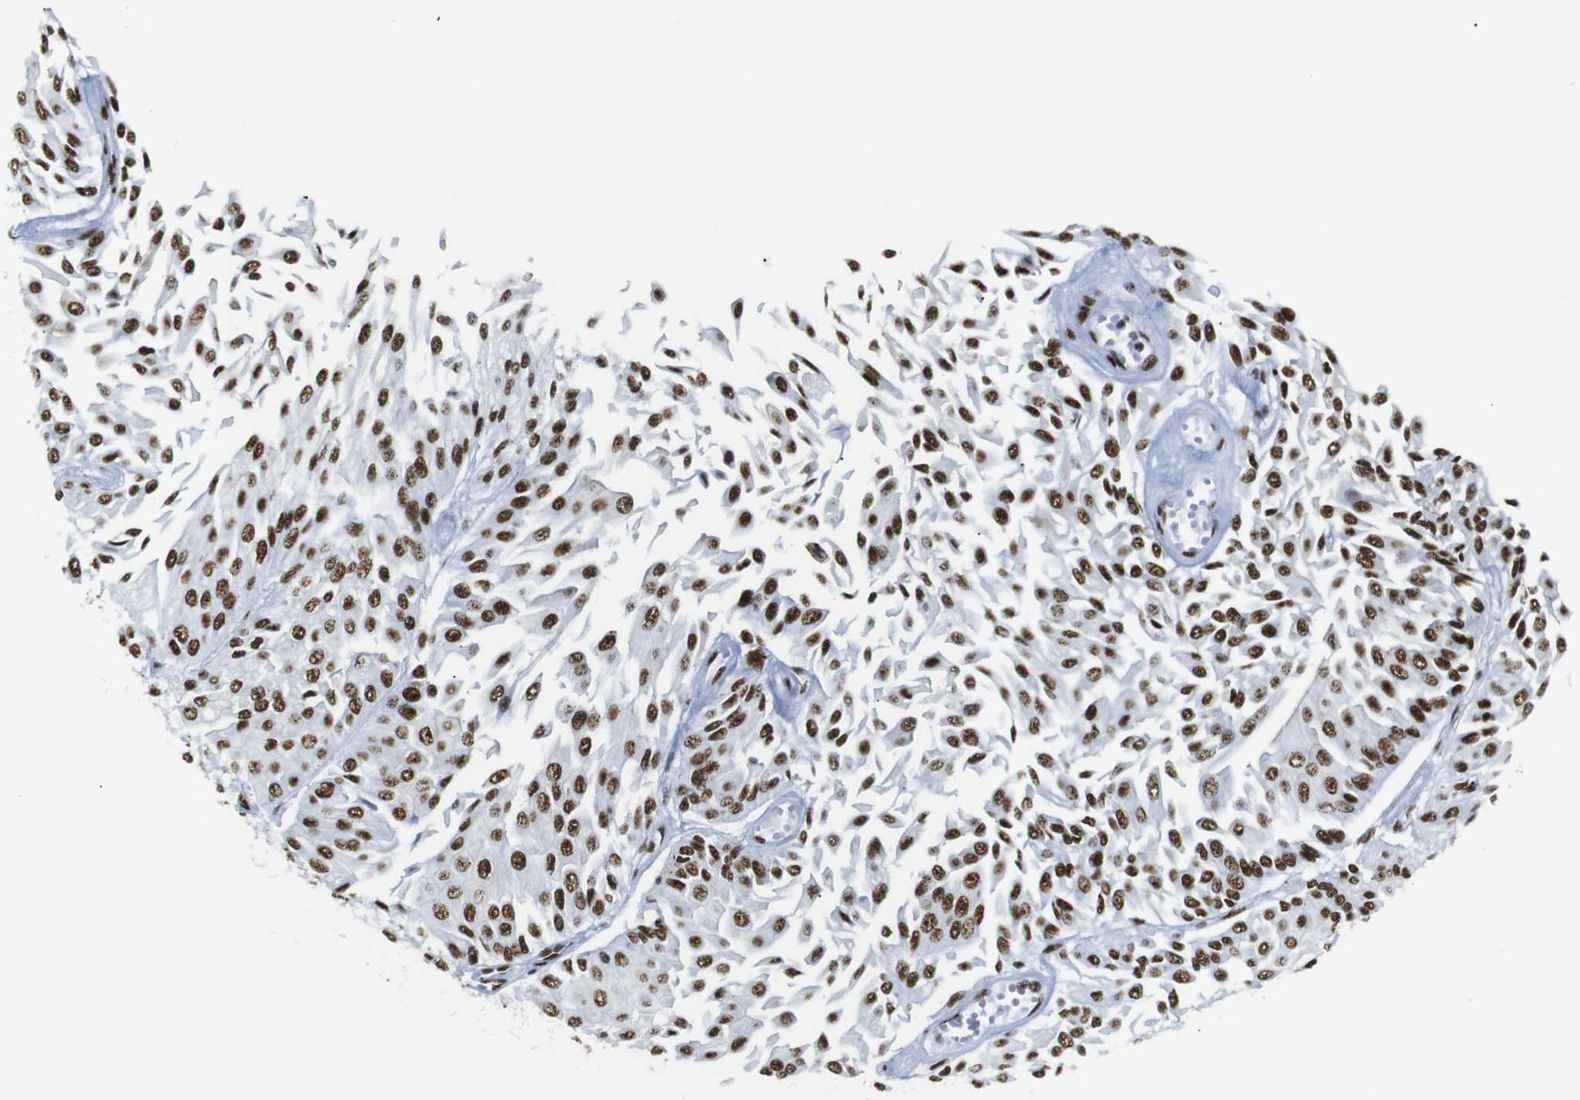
{"staining": {"intensity": "strong", "quantity": ">75%", "location": "nuclear"}, "tissue": "urothelial cancer", "cell_type": "Tumor cells", "image_type": "cancer", "snomed": [{"axis": "morphology", "description": "Urothelial carcinoma, Low grade"}, {"axis": "topography", "description": "Urinary bladder"}], "caption": "Immunohistochemical staining of urothelial carcinoma (low-grade) displays strong nuclear protein positivity in about >75% of tumor cells. (Brightfield microscopy of DAB IHC at high magnification).", "gene": "TRA2B", "patient": {"sex": "male", "age": 67}}